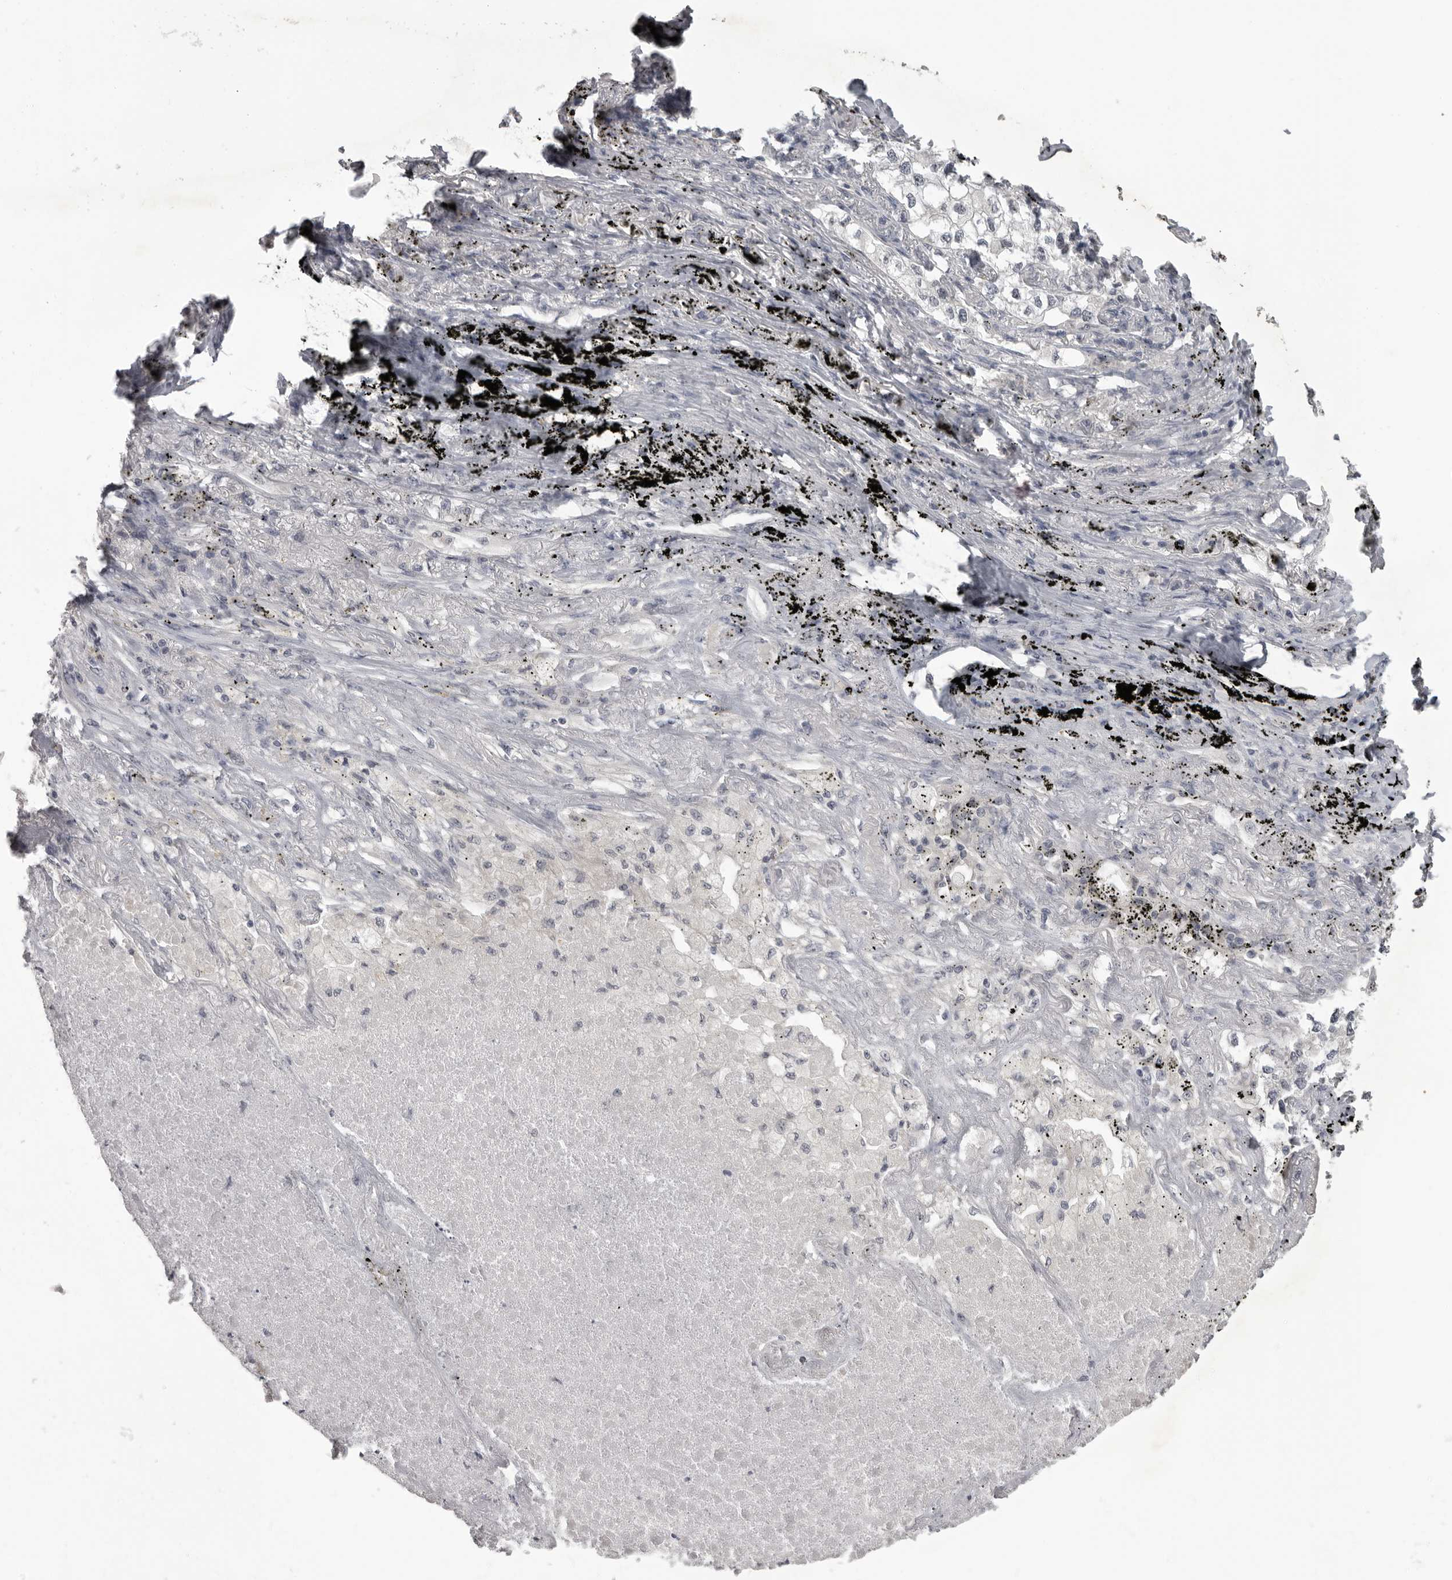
{"staining": {"intensity": "negative", "quantity": "none", "location": "none"}, "tissue": "lung cancer", "cell_type": "Tumor cells", "image_type": "cancer", "snomed": [{"axis": "morphology", "description": "Adenocarcinoma, NOS"}, {"axis": "topography", "description": "Lung"}], "caption": "Adenocarcinoma (lung) stained for a protein using IHC exhibits no positivity tumor cells.", "gene": "MRTO4", "patient": {"sex": "male", "age": 63}}